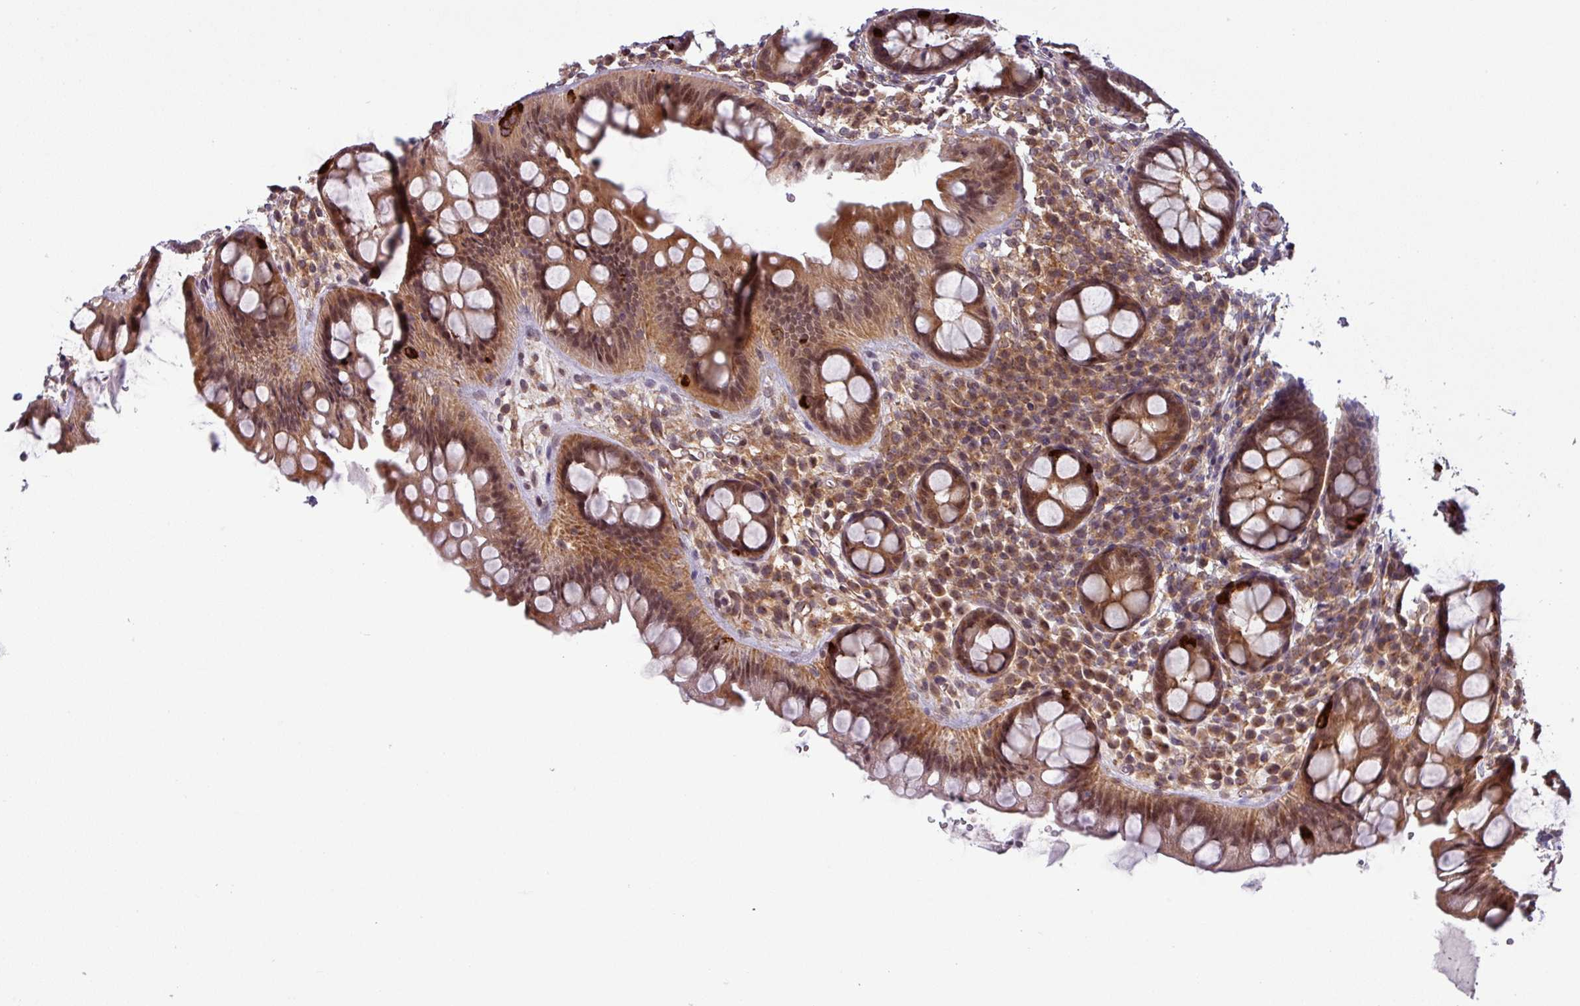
{"staining": {"intensity": "moderate", "quantity": ">75%", "location": "cytoplasmic/membranous,nuclear"}, "tissue": "rectum", "cell_type": "Glandular cells", "image_type": "normal", "snomed": [{"axis": "morphology", "description": "Normal tissue, NOS"}, {"axis": "topography", "description": "Rectum"}, {"axis": "topography", "description": "Peripheral nerve tissue"}], "caption": "IHC photomicrograph of unremarkable rectum: human rectum stained using IHC shows medium levels of moderate protein expression localized specifically in the cytoplasmic/membranous,nuclear of glandular cells, appearing as a cytoplasmic/membranous,nuclear brown color.", "gene": "NPFFR1", "patient": {"sex": "female", "age": 69}}